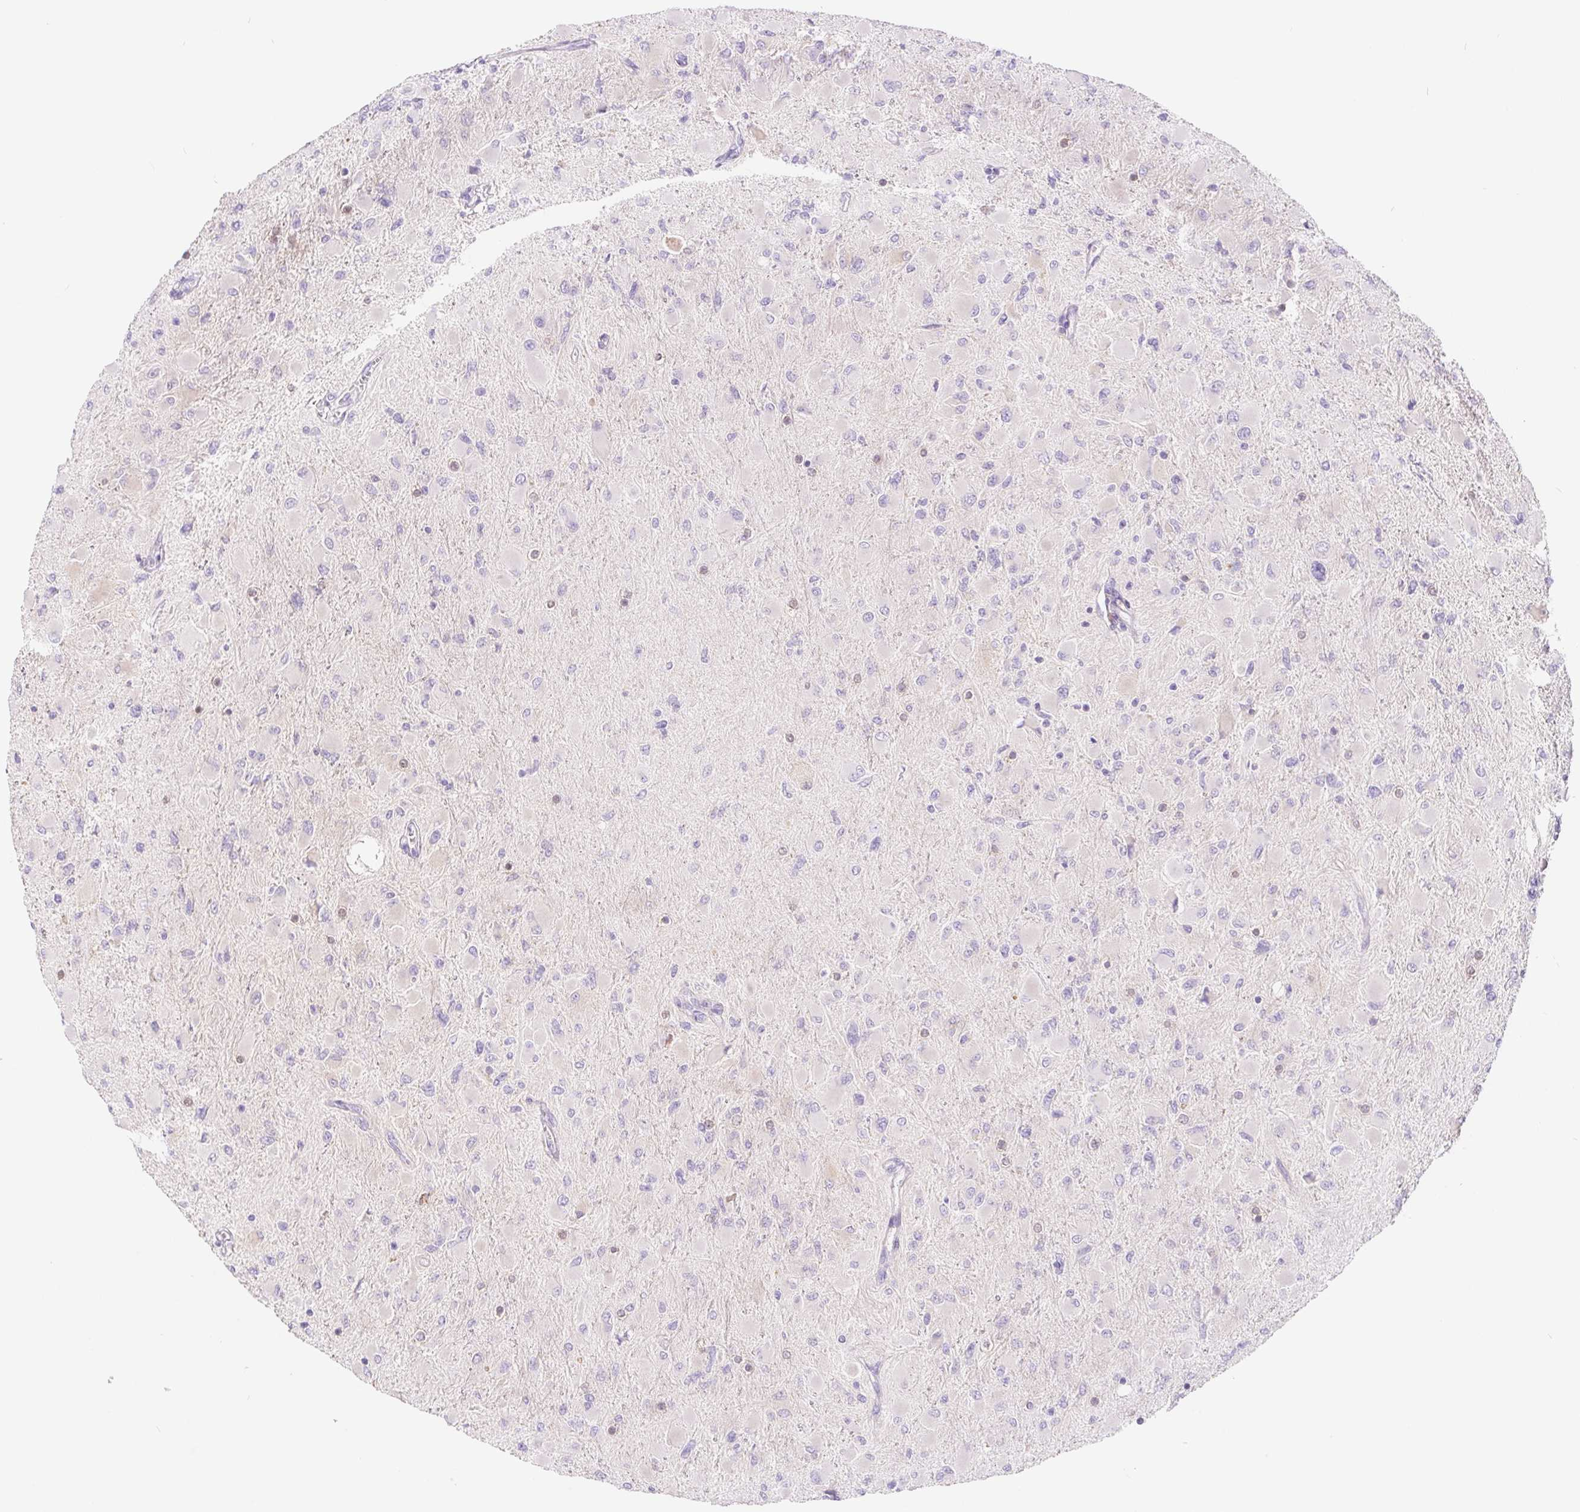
{"staining": {"intensity": "negative", "quantity": "none", "location": "none"}, "tissue": "glioma", "cell_type": "Tumor cells", "image_type": "cancer", "snomed": [{"axis": "morphology", "description": "Glioma, malignant, High grade"}, {"axis": "topography", "description": "Cerebral cortex"}], "caption": "Immunohistochemistry (IHC) micrograph of neoplastic tissue: glioma stained with DAB (3,3'-diaminobenzidine) shows no significant protein expression in tumor cells. Brightfield microscopy of IHC stained with DAB (brown) and hematoxylin (blue), captured at high magnification.", "gene": "DYNC2LI1", "patient": {"sex": "female", "age": 36}}